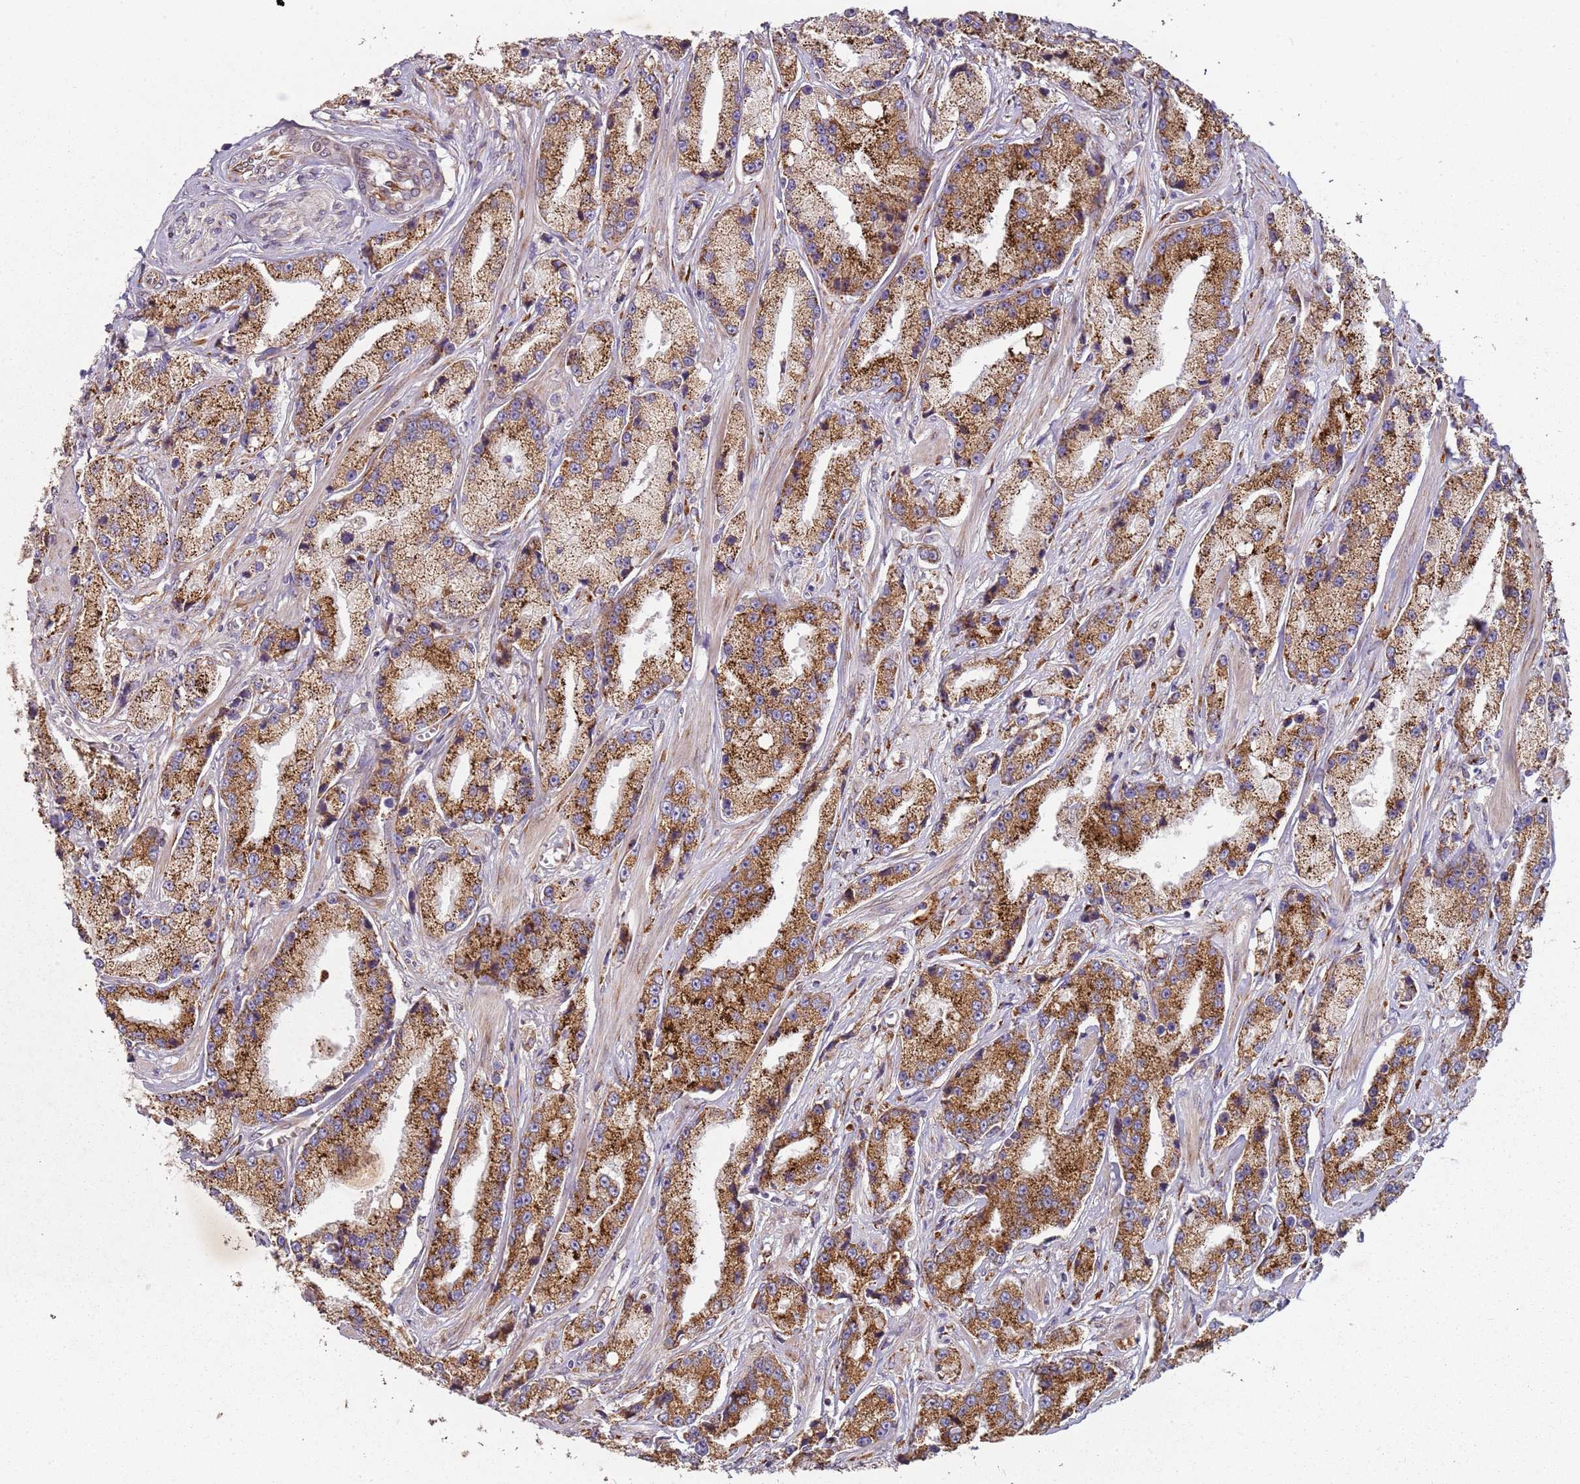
{"staining": {"intensity": "strong", "quantity": ">75%", "location": "cytoplasmic/membranous"}, "tissue": "prostate cancer", "cell_type": "Tumor cells", "image_type": "cancer", "snomed": [{"axis": "morphology", "description": "Adenocarcinoma, High grade"}, {"axis": "topography", "description": "Prostate"}], "caption": "An immunohistochemistry micrograph of tumor tissue is shown. Protein staining in brown labels strong cytoplasmic/membranous positivity in prostate cancer within tumor cells.", "gene": "ARFRP1", "patient": {"sex": "male", "age": 74}}